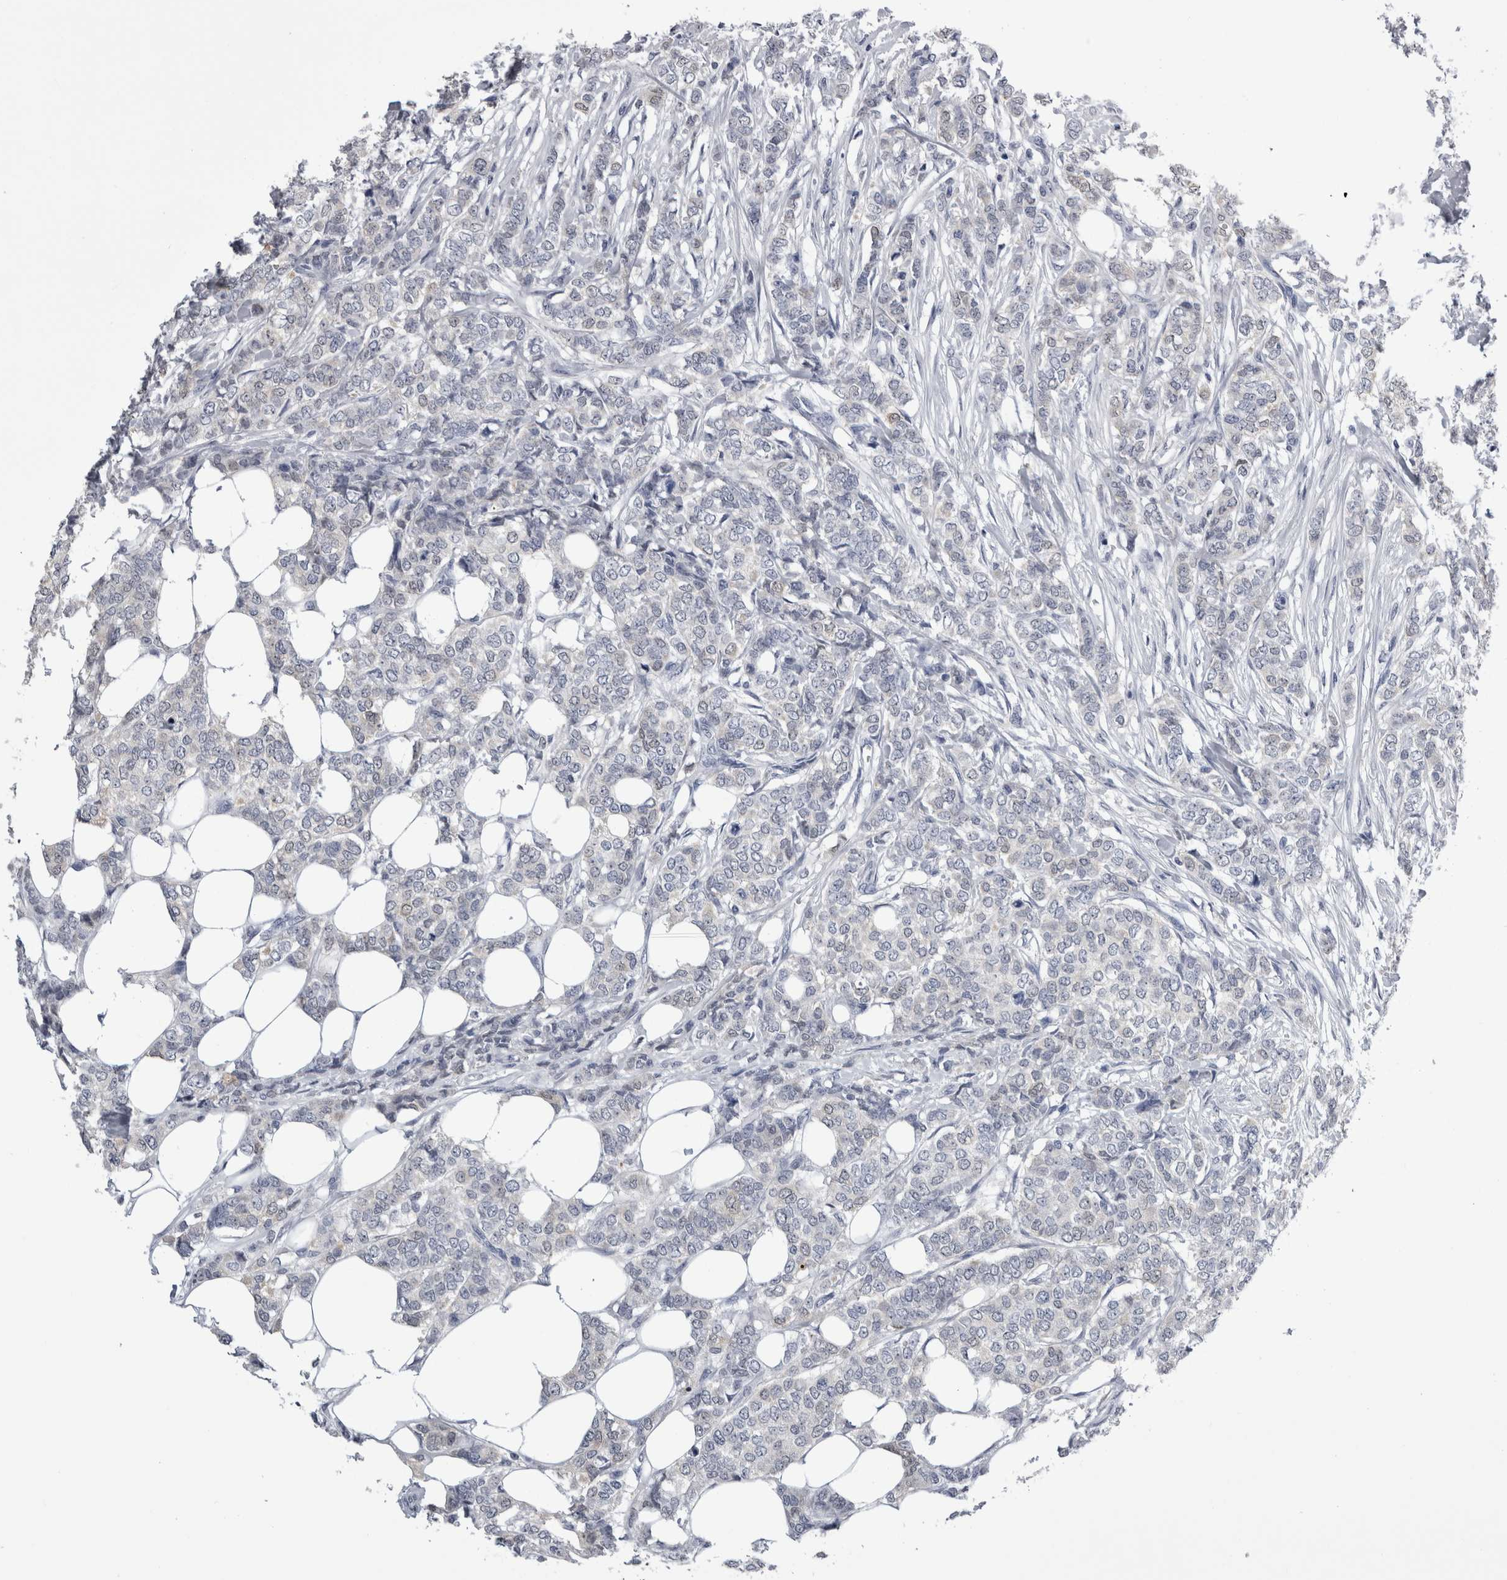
{"staining": {"intensity": "negative", "quantity": "none", "location": "none"}, "tissue": "breast cancer", "cell_type": "Tumor cells", "image_type": "cancer", "snomed": [{"axis": "morphology", "description": "Lobular carcinoma"}, {"axis": "topography", "description": "Skin"}, {"axis": "topography", "description": "Breast"}], "caption": "This is an IHC photomicrograph of breast cancer (lobular carcinoma). There is no expression in tumor cells.", "gene": "ALDH8A1", "patient": {"sex": "female", "age": 46}}